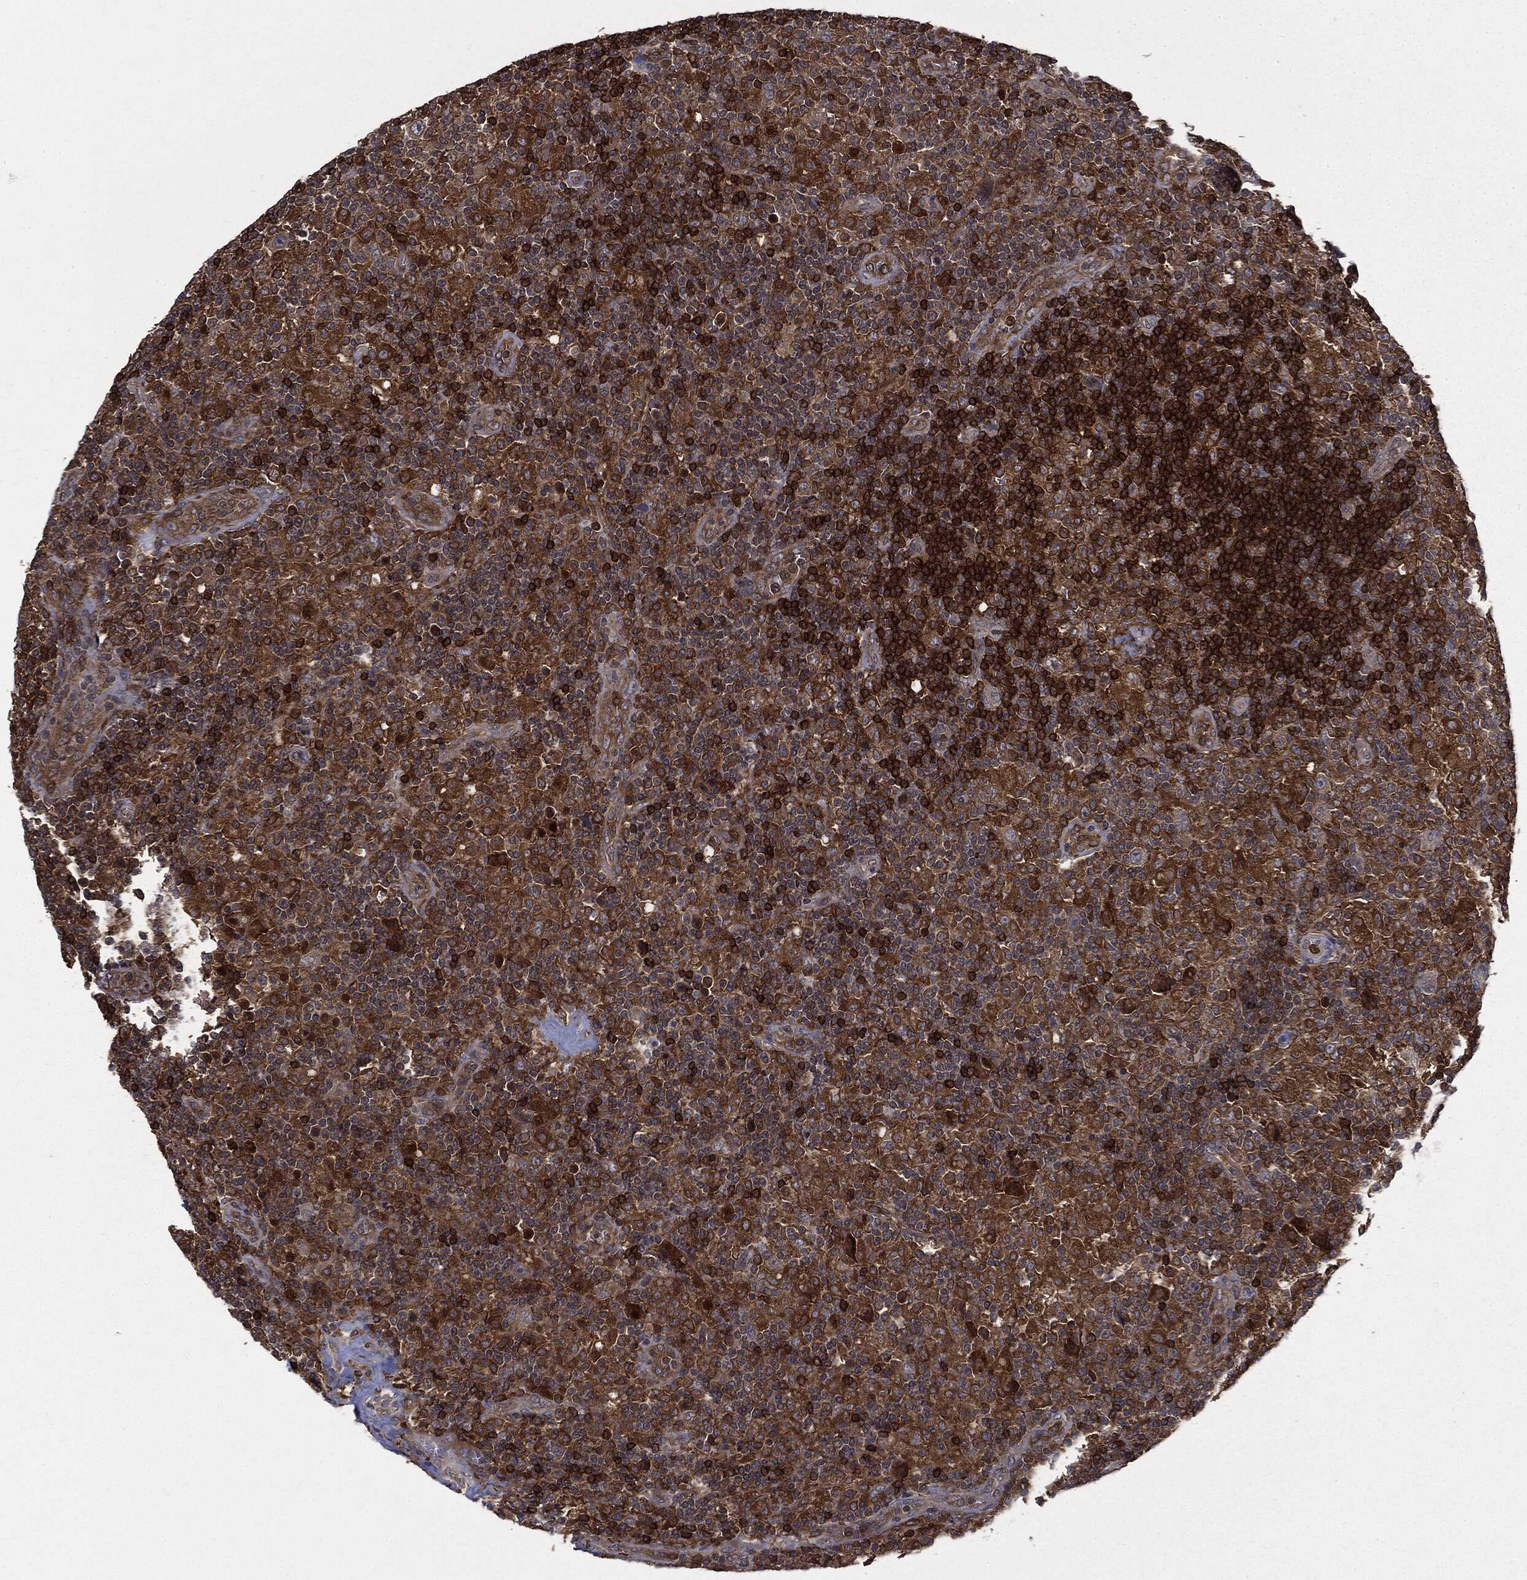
{"staining": {"intensity": "strong", "quantity": "25%-75%", "location": "cytoplasmic/membranous"}, "tissue": "lymphoma", "cell_type": "Tumor cells", "image_type": "cancer", "snomed": [{"axis": "morphology", "description": "Hodgkin's disease, NOS"}, {"axis": "topography", "description": "Lymph node"}], "caption": "Brown immunohistochemical staining in lymphoma demonstrates strong cytoplasmic/membranous positivity in approximately 25%-75% of tumor cells. (IHC, brightfield microscopy, high magnification).", "gene": "SNX5", "patient": {"sex": "male", "age": 70}}